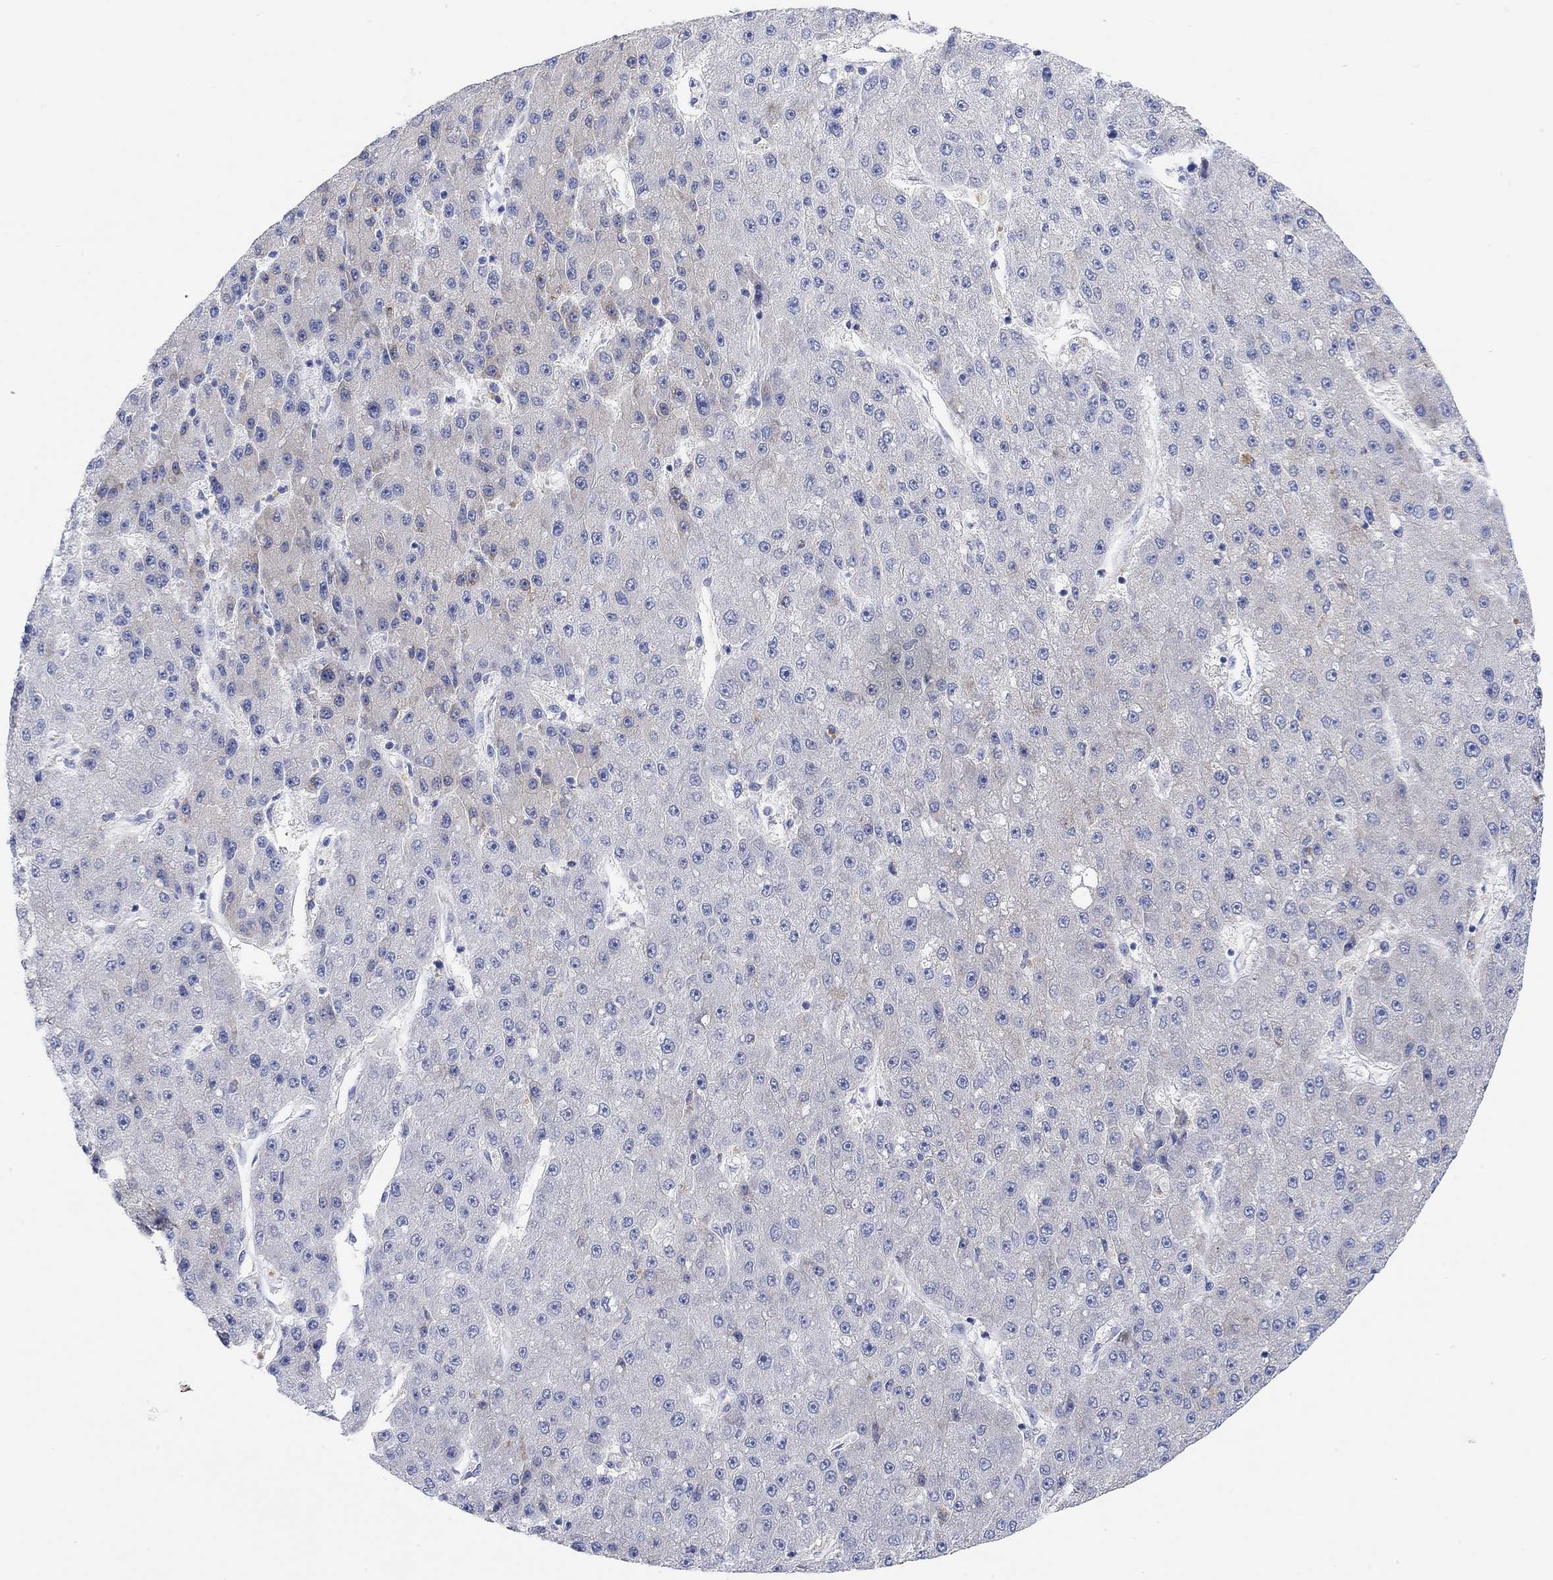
{"staining": {"intensity": "weak", "quantity": "<25%", "location": "cytoplasmic/membranous"}, "tissue": "liver cancer", "cell_type": "Tumor cells", "image_type": "cancer", "snomed": [{"axis": "morphology", "description": "Carcinoma, Hepatocellular, NOS"}, {"axis": "topography", "description": "Liver"}], "caption": "High power microscopy image of an immunohistochemistry histopathology image of hepatocellular carcinoma (liver), revealing no significant staining in tumor cells.", "gene": "RGS1", "patient": {"sex": "male", "age": 67}}